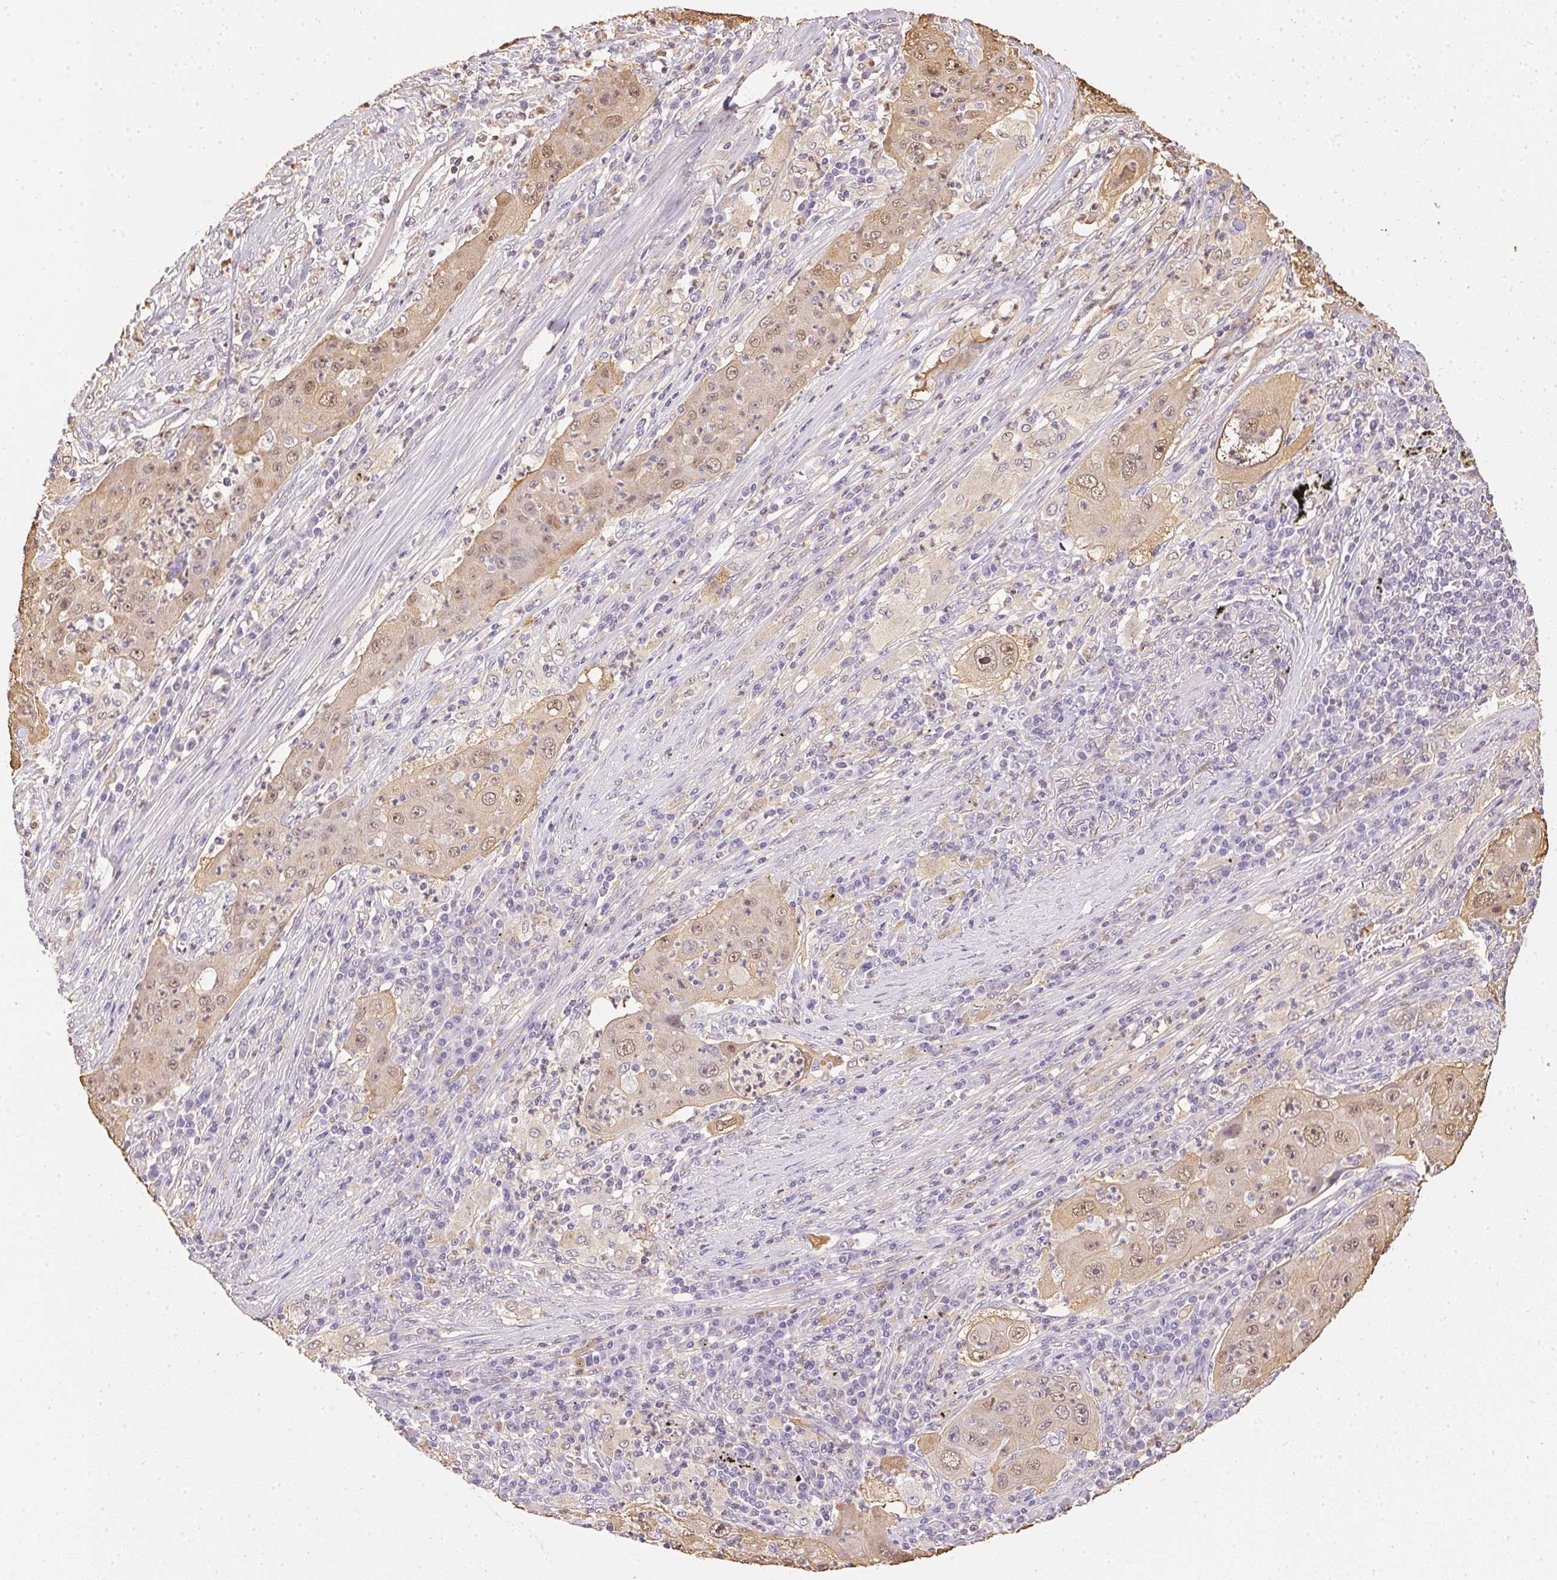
{"staining": {"intensity": "weak", "quantity": ">75%", "location": "cytoplasmic/membranous,nuclear"}, "tissue": "lung cancer", "cell_type": "Tumor cells", "image_type": "cancer", "snomed": [{"axis": "morphology", "description": "Squamous cell carcinoma, NOS"}, {"axis": "topography", "description": "Lung"}], "caption": "Lung cancer tissue shows weak cytoplasmic/membranous and nuclear expression in approximately >75% of tumor cells, visualized by immunohistochemistry. The staining is performed using DAB (3,3'-diaminobenzidine) brown chromogen to label protein expression. The nuclei are counter-stained blue using hematoxylin.", "gene": "S100A3", "patient": {"sex": "female", "age": 59}}